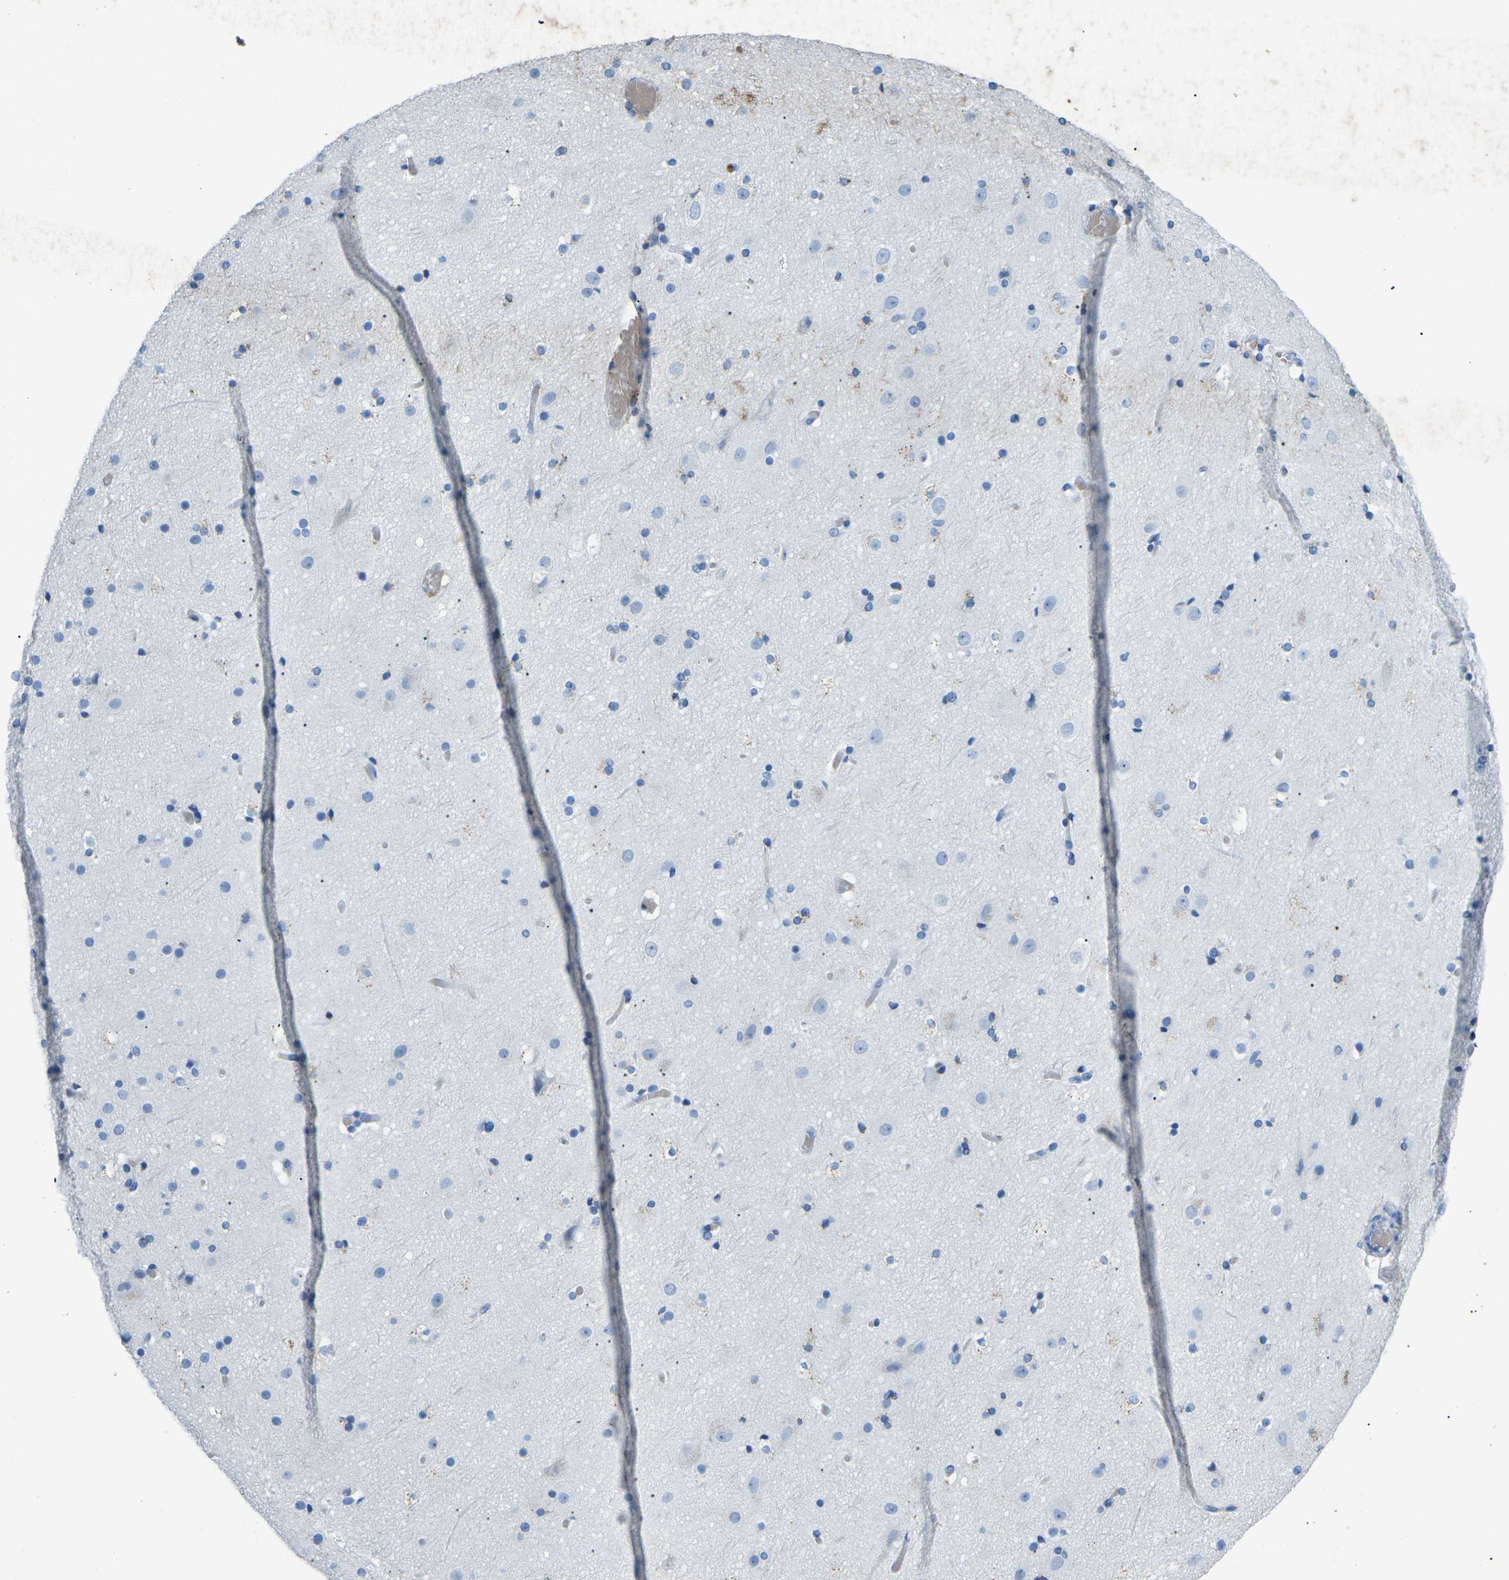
{"staining": {"intensity": "negative", "quantity": "none", "location": "none"}, "tissue": "cerebral cortex", "cell_type": "Endothelial cells", "image_type": "normal", "snomed": [{"axis": "morphology", "description": "Normal tissue, NOS"}, {"axis": "topography", "description": "Cerebral cortex"}], "caption": "Immunohistochemistry of benign human cerebral cortex demonstrates no staining in endothelial cells.", "gene": "CTAGE1", "patient": {"sex": "male", "age": 57}}